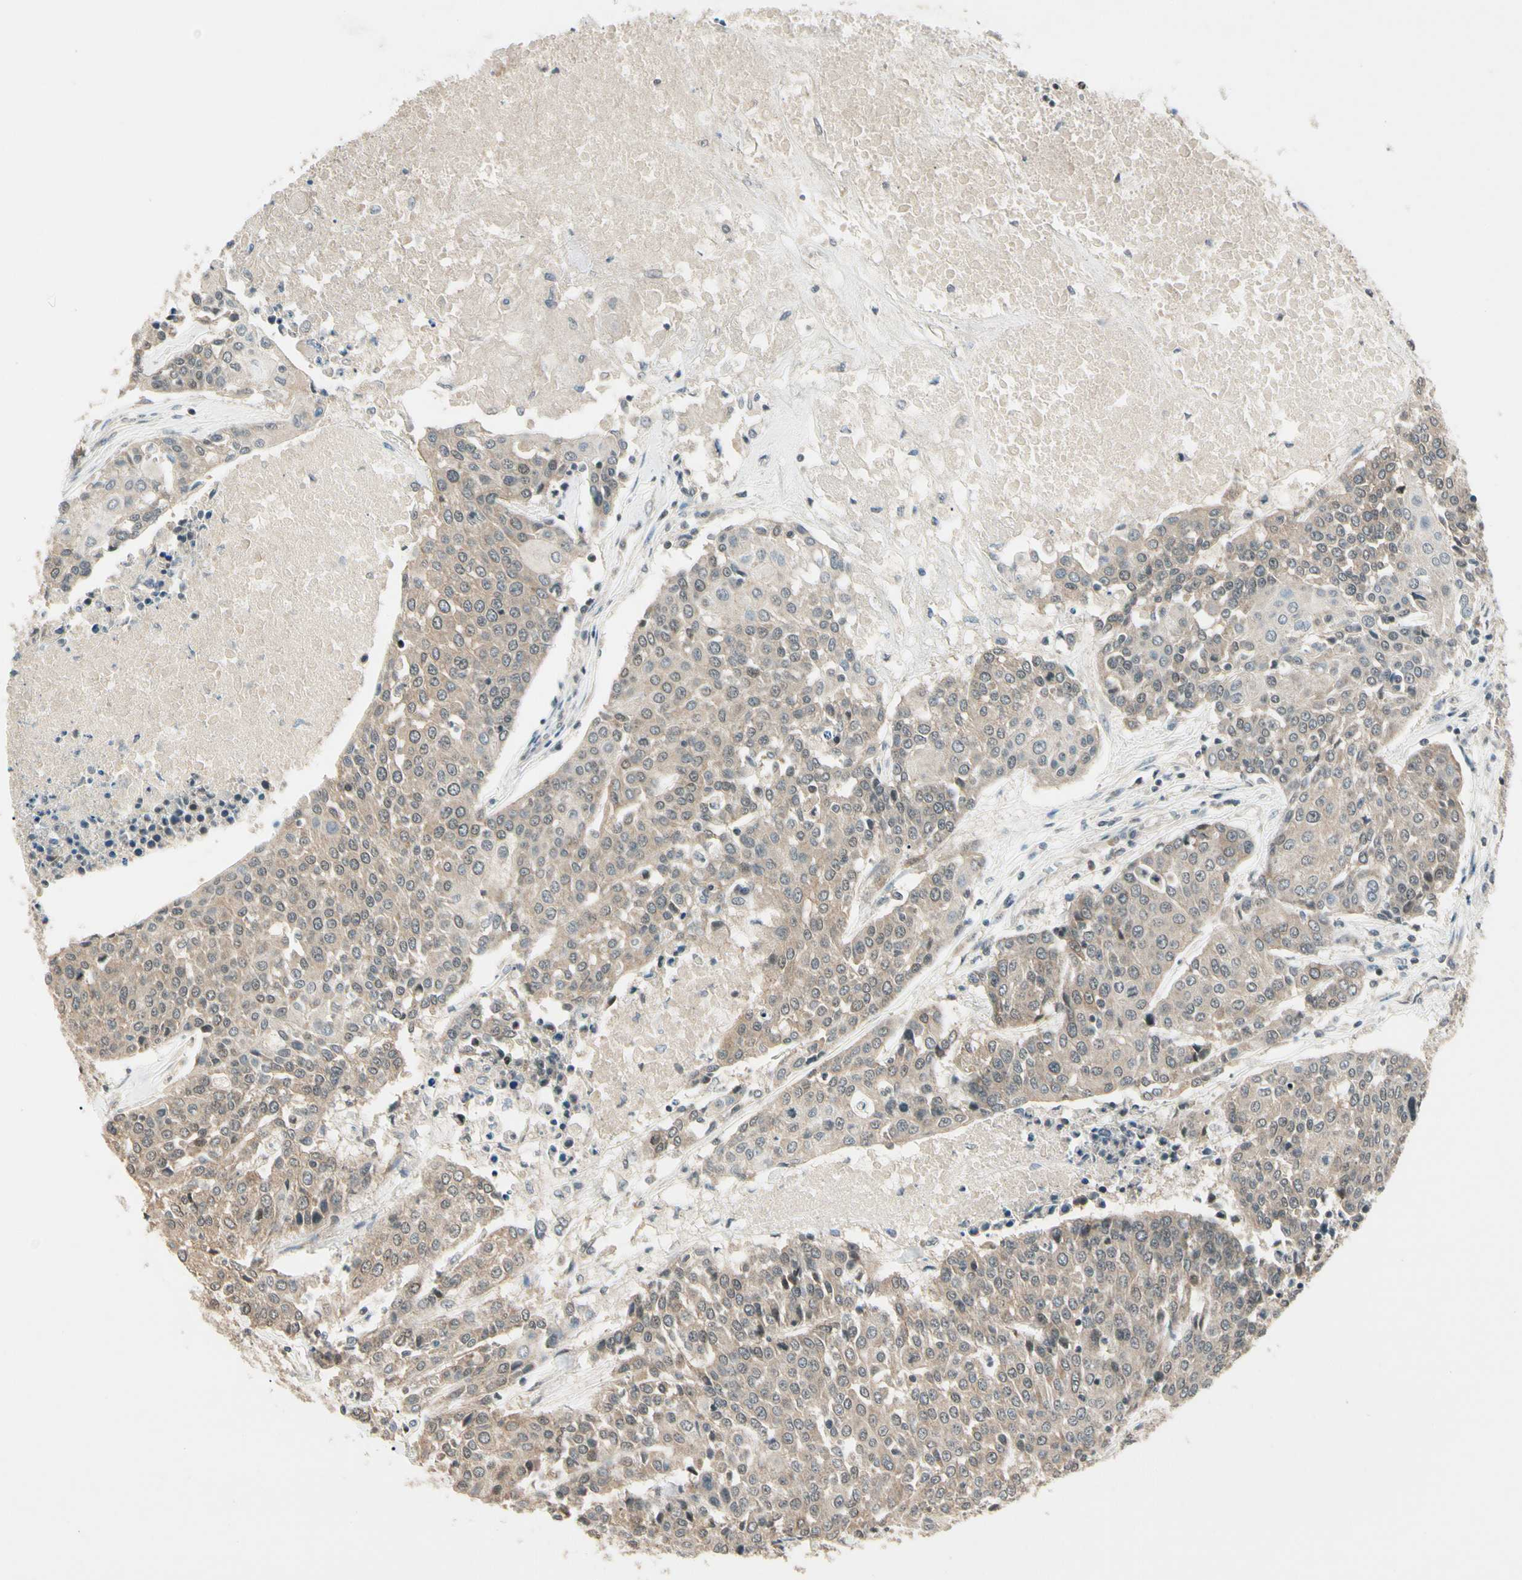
{"staining": {"intensity": "weak", "quantity": ">75%", "location": "cytoplasmic/membranous"}, "tissue": "urothelial cancer", "cell_type": "Tumor cells", "image_type": "cancer", "snomed": [{"axis": "morphology", "description": "Urothelial carcinoma, High grade"}, {"axis": "topography", "description": "Urinary bladder"}], "caption": "Brown immunohistochemical staining in human urothelial cancer reveals weak cytoplasmic/membranous positivity in about >75% of tumor cells.", "gene": "ZSCAN12", "patient": {"sex": "female", "age": 85}}